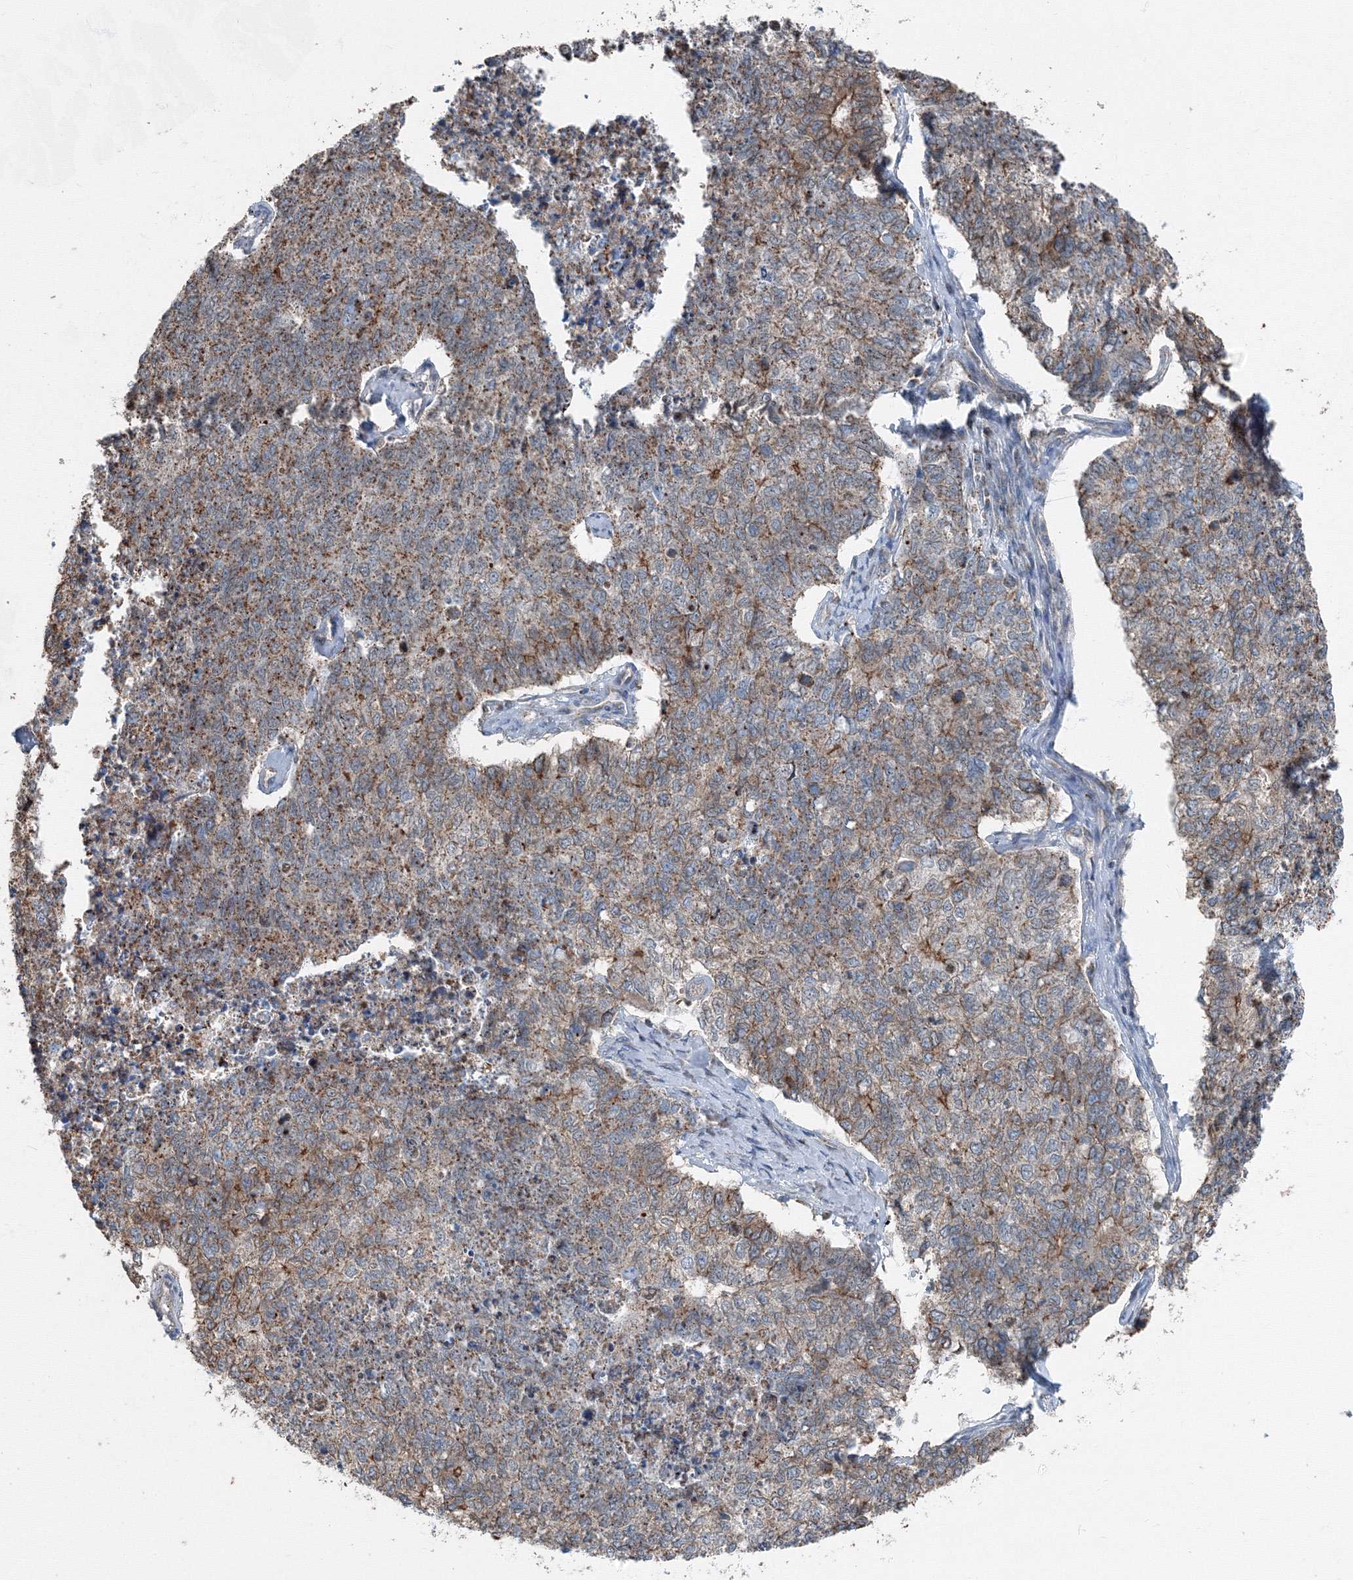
{"staining": {"intensity": "moderate", "quantity": "25%-75%", "location": "cytoplasmic/membranous"}, "tissue": "cervical cancer", "cell_type": "Tumor cells", "image_type": "cancer", "snomed": [{"axis": "morphology", "description": "Squamous cell carcinoma, NOS"}, {"axis": "topography", "description": "Cervix"}], "caption": "IHC micrograph of cervical squamous cell carcinoma stained for a protein (brown), which demonstrates medium levels of moderate cytoplasmic/membranous positivity in about 25%-75% of tumor cells.", "gene": "AASDH", "patient": {"sex": "female", "age": 63}}